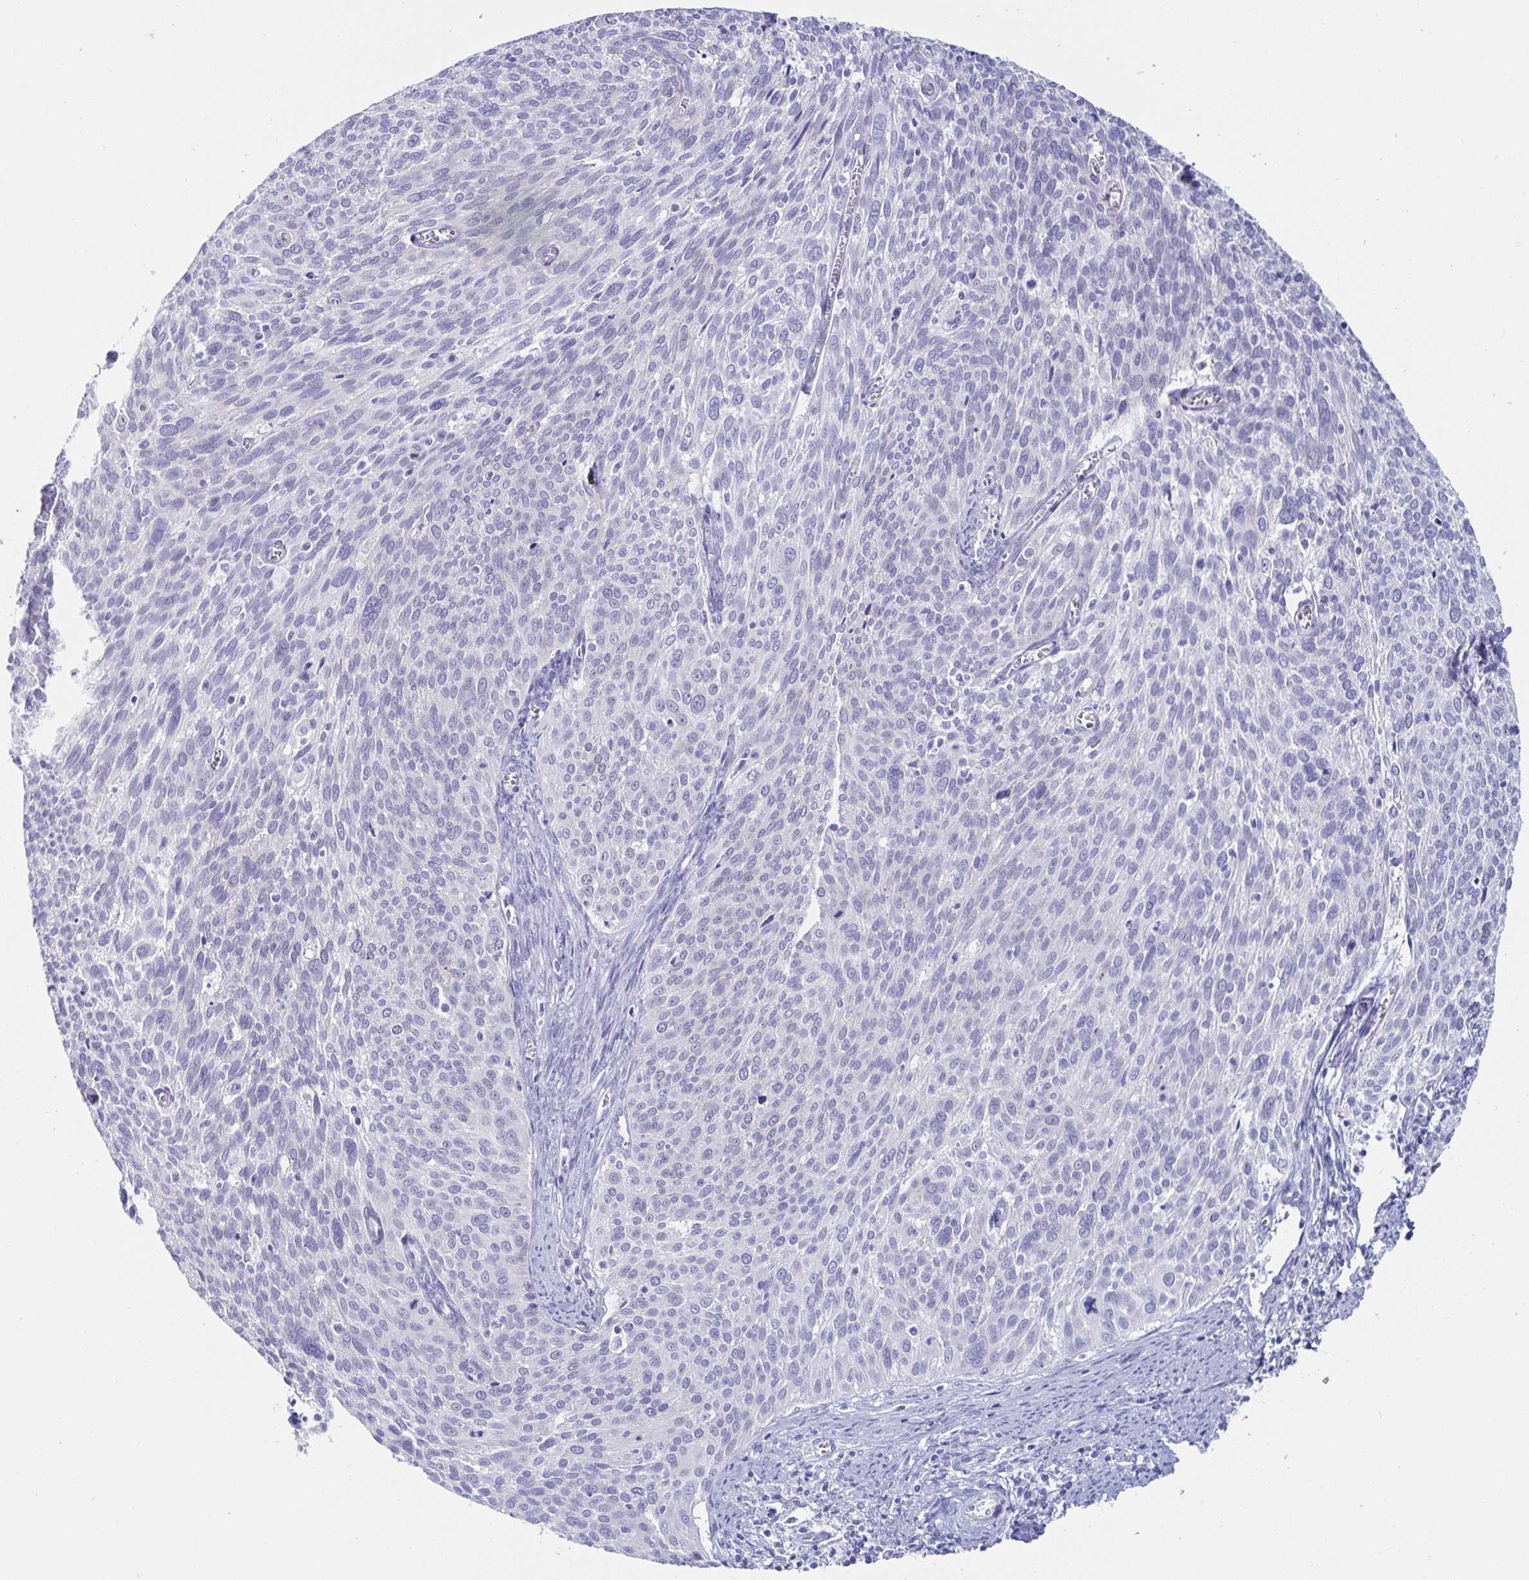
{"staining": {"intensity": "negative", "quantity": "none", "location": "none"}, "tissue": "cervical cancer", "cell_type": "Tumor cells", "image_type": "cancer", "snomed": [{"axis": "morphology", "description": "Squamous cell carcinoma, NOS"}, {"axis": "topography", "description": "Cervix"}], "caption": "An IHC image of cervical squamous cell carcinoma is shown. There is no staining in tumor cells of cervical squamous cell carcinoma.", "gene": "OR10K1", "patient": {"sex": "female", "age": 39}}